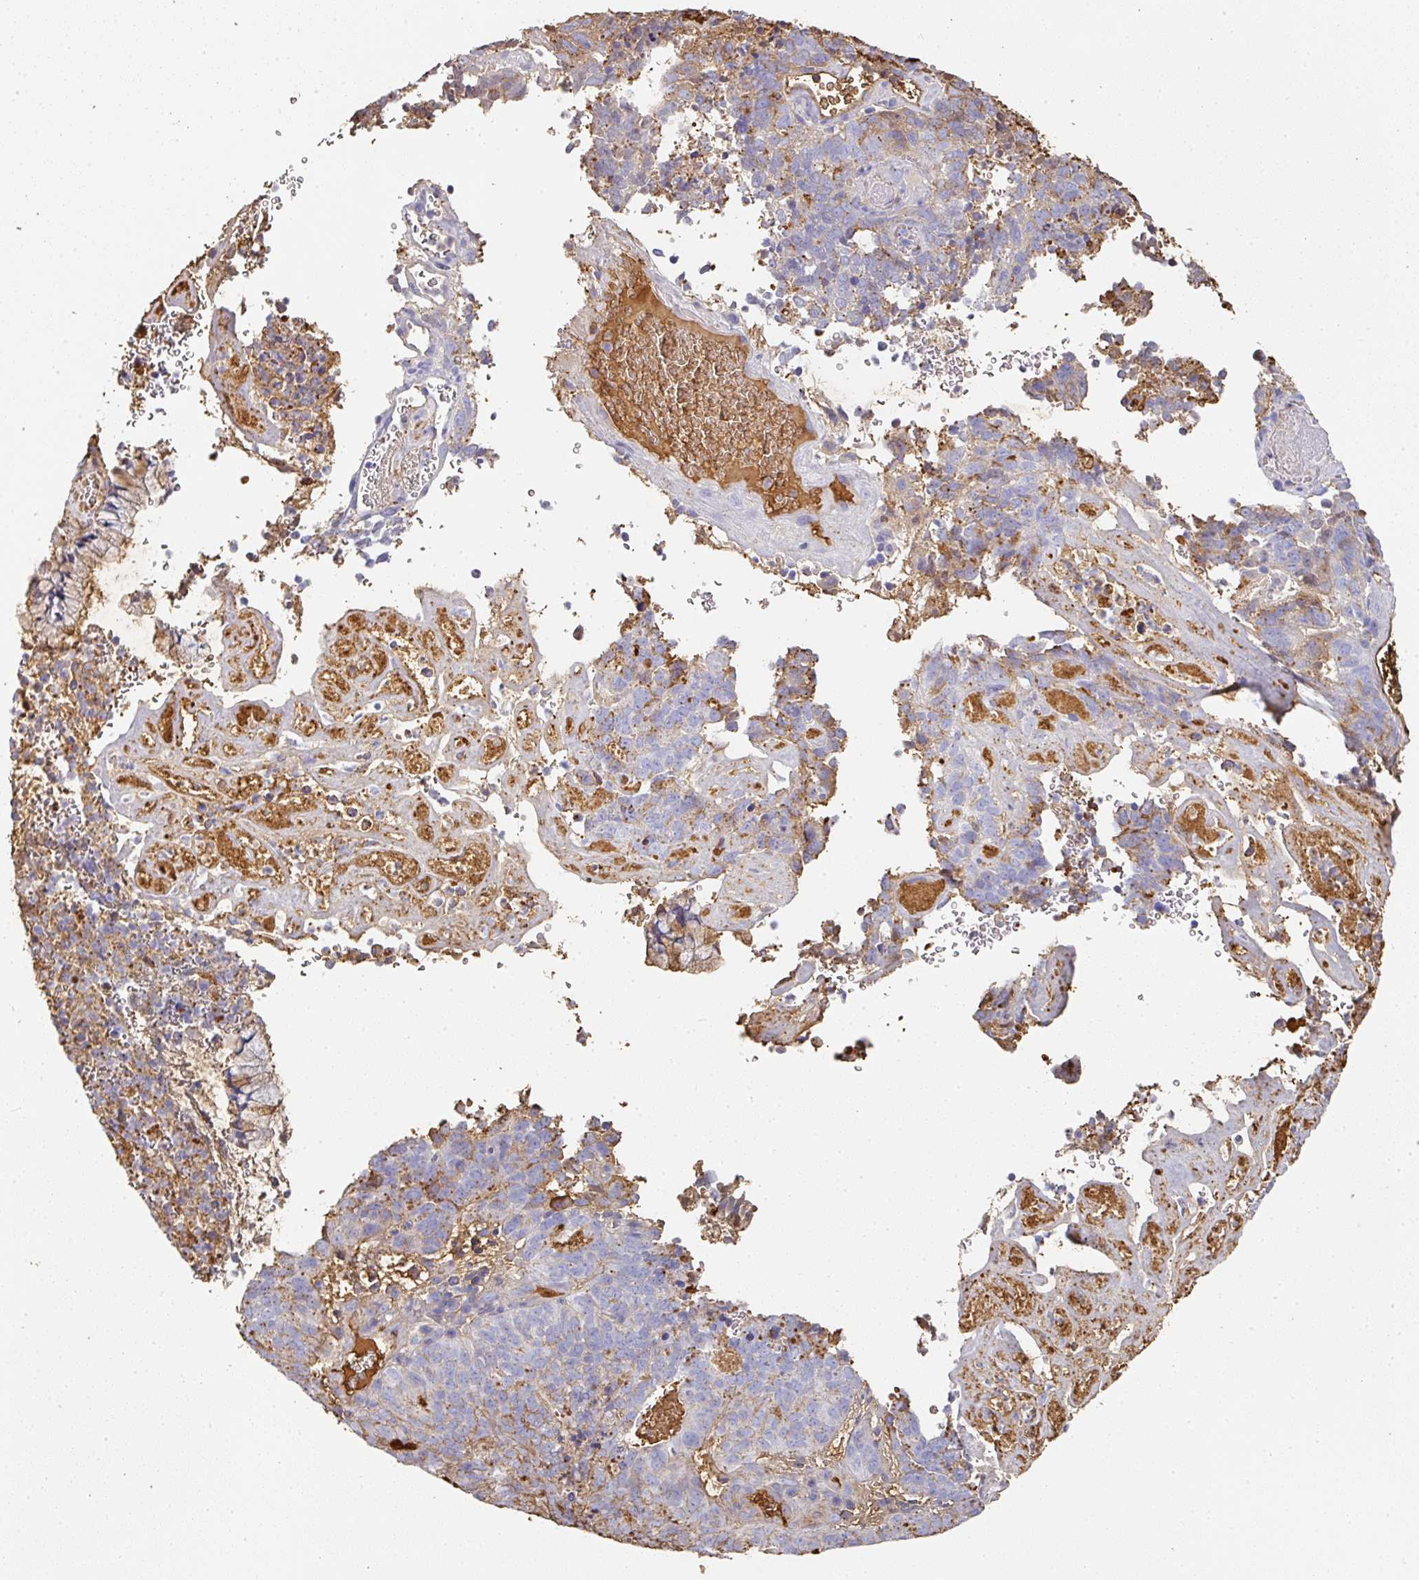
{"staining": {"intensity": "negative", "quantity": "none", "location": "none"}, "tissue": "cervical cancer", "cell_type": "Tumor cells", "image_type": "cancer", "snomed": [{"axis": "morphology", "description": "Adenocarcinoma, NOS"}, {"axis": "topography", "description": "Cervix"}], "caption": "Tumor cells show no significant protein positivity in cervical cancer.", "gene": "ALB", "patient": {"sex": "female", "age": 38}}